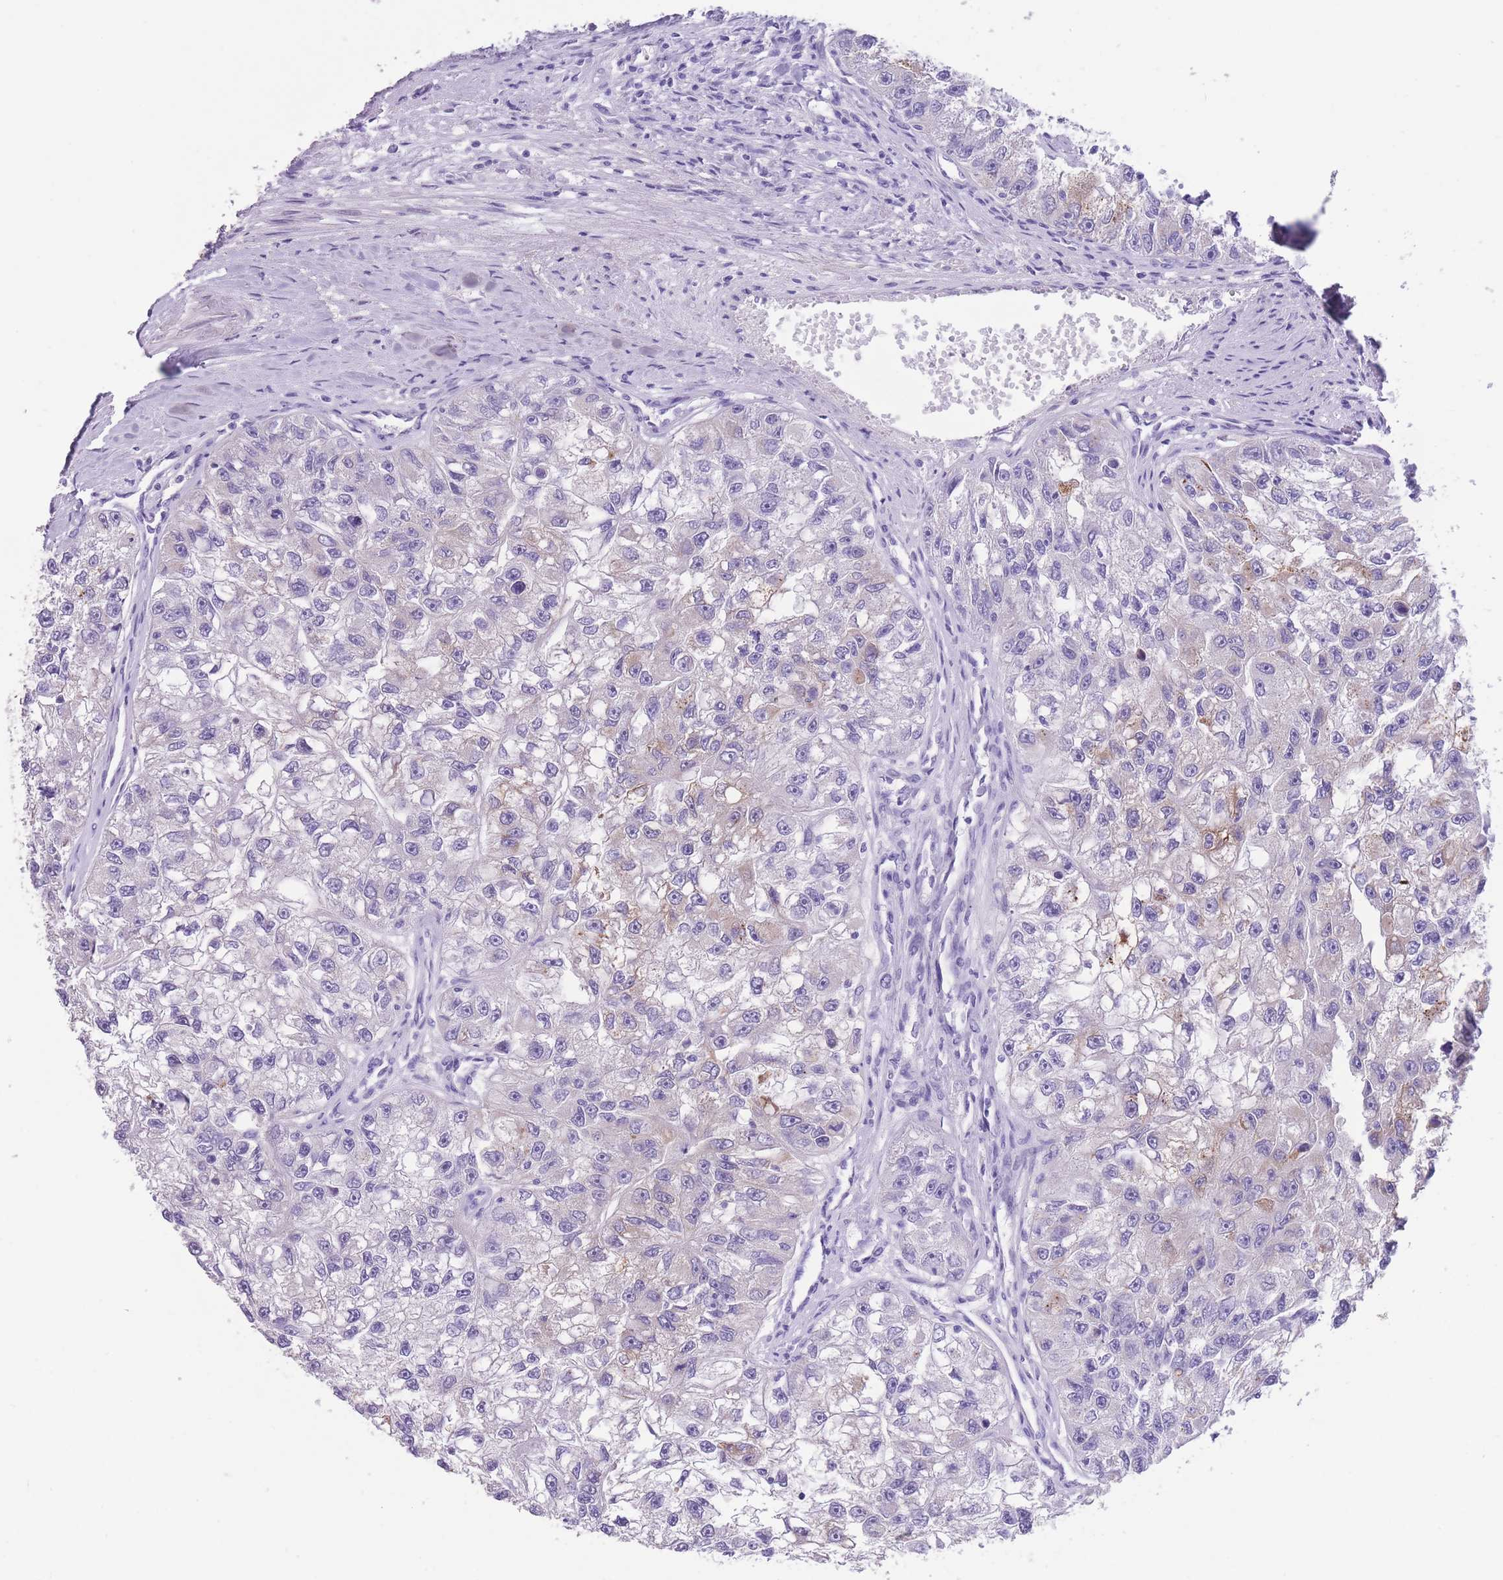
{"staining": {"intensity": "negative", "quantity": "none", "location": "none"}, "tissue": "renal cancer", "cell_type": "Tumor cells", "image_type": "cancer", "snomed": [{"axis": "morphology", "description": "Adenocarcinoma, NOS"}, {"axis": "topography", "description": "Kidney"}], "caption": "Immunohistochemical staining of human renal cancer (adenocarcinoma) displays no significant staining in tumor cells.", "gene": "RAI2", "patient": {"sex": "male", "age": 63}}